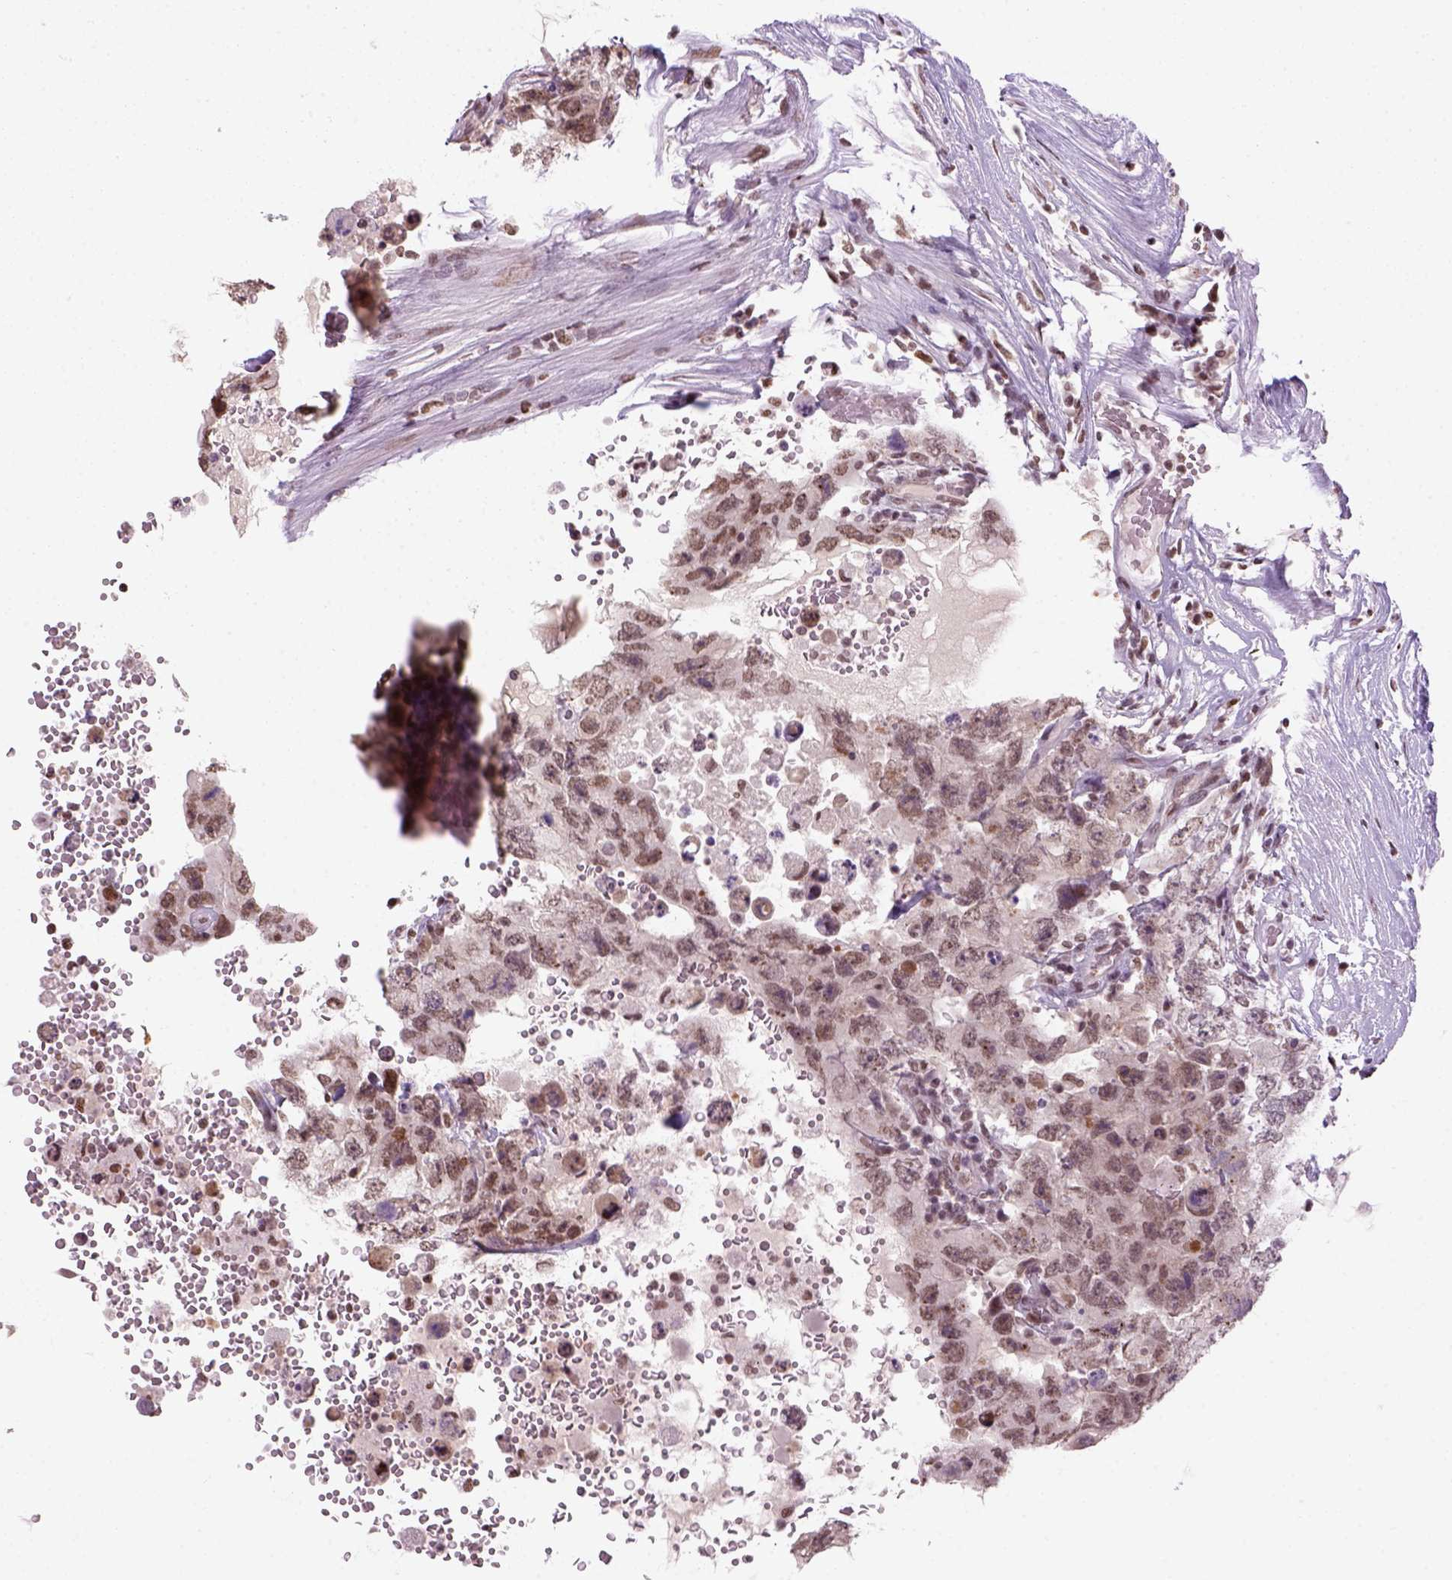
{"staining": {"intensity": "moderate", "quantity": ">75%", "location": "nuclear"}, "tissue": "testis cancer", "cell_type": "Tumor cells", "image_type": "cancer", "snomed": [{"axis": "morphology", "description": "Carcinoma, Embryonal, NOS"}, {"axis": "topography", "description": "Testis"}], "caption": "The micrograph exhibits immunohistochemical staining of testis embryonal carcinoma. There is moderate nuclear positivity is identified in approximately >75% of tumor cells. The protein of interest is stained brown, and the nuclei are stained in blue (DAB (3,3'-diaminobenzidine) IHC with brightfield microscopy, high magnification).", "gene": "GOT1", "patient": {"sex": "male", "age": 26}}